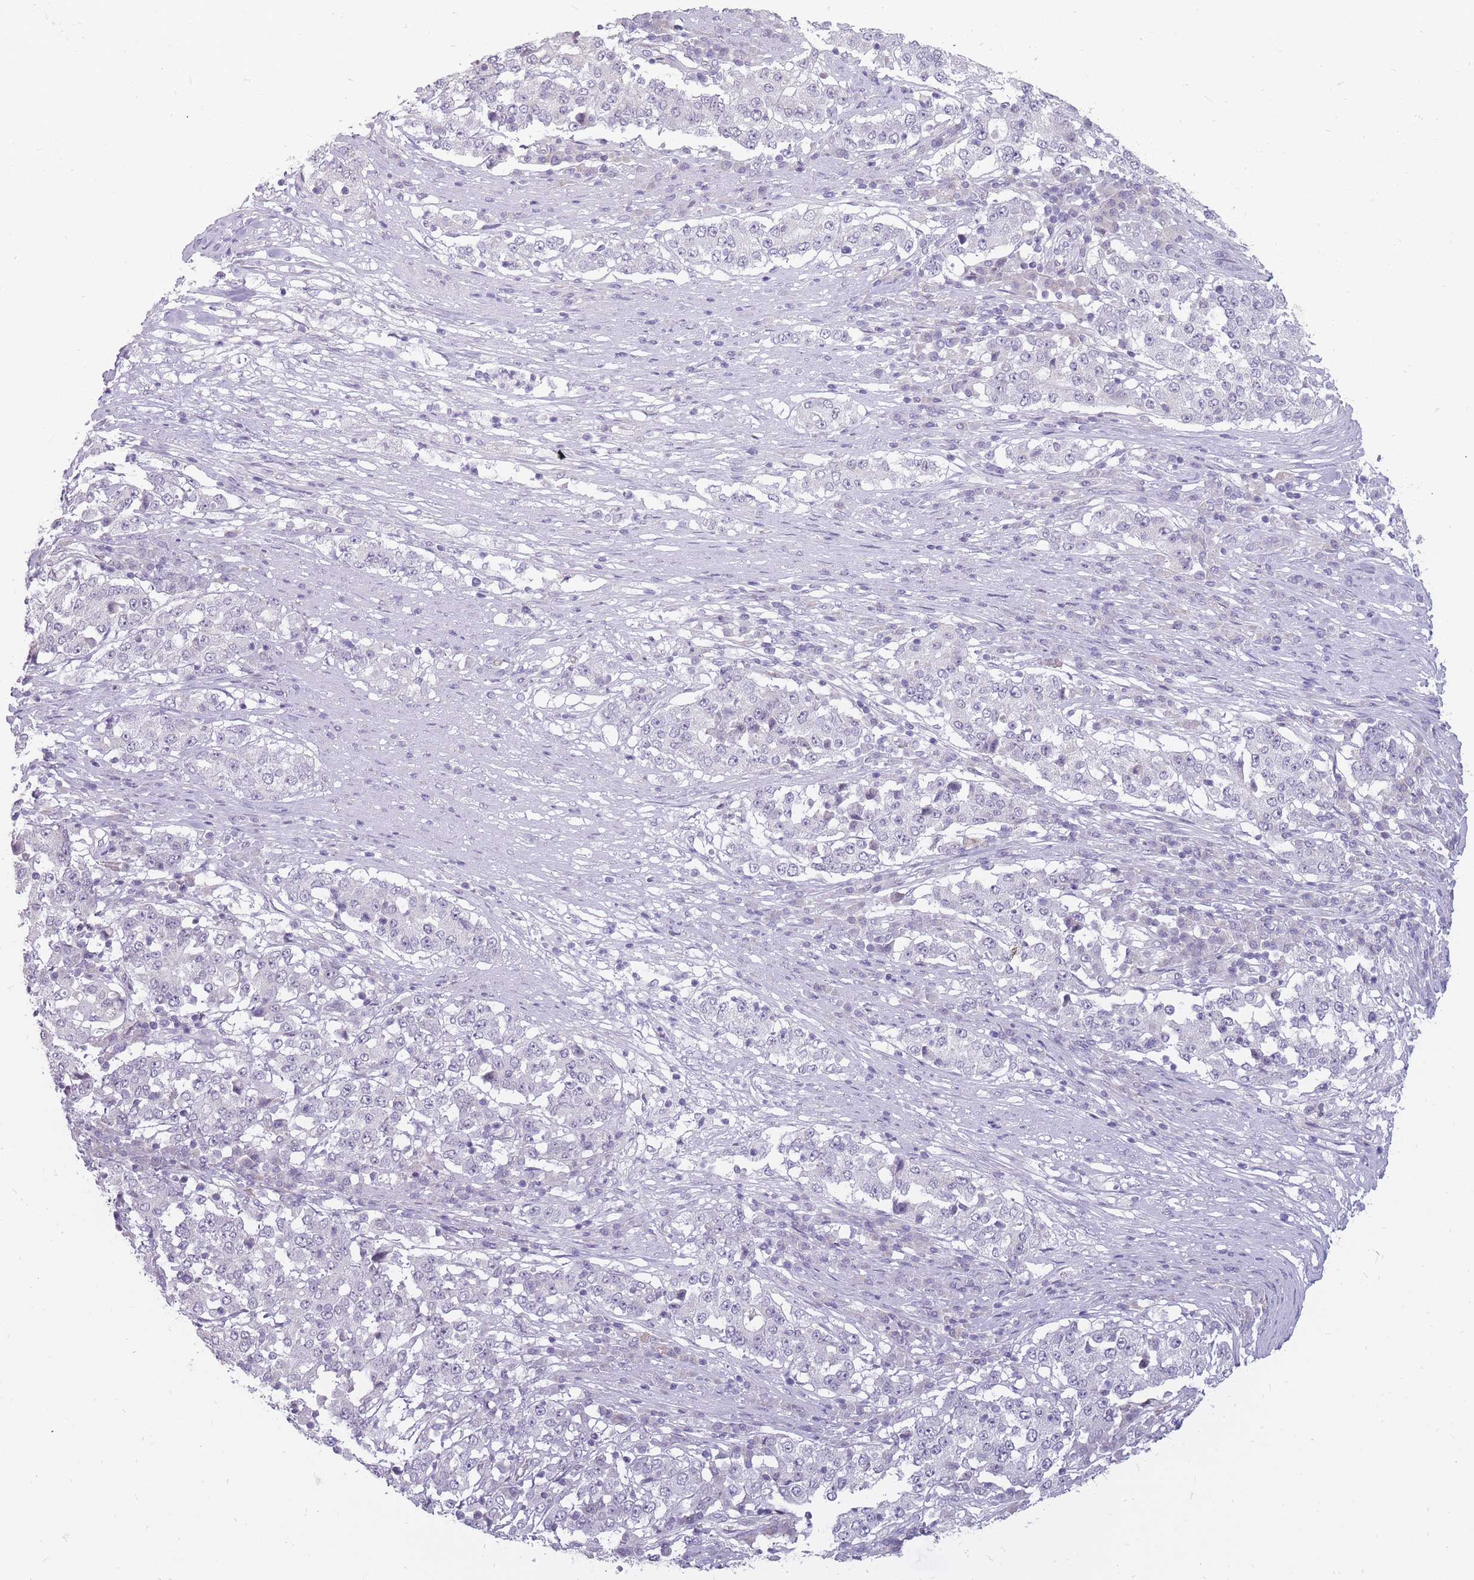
{"staining": {"intensity": "negative", "quantity": "none", "location": "none"}, "tissue": "stomach cancer", "cell_type": "Tumor cells", "image_type": "cancer", "snomed": [{"axis": "morphology", "description": "Adenocarcinoma, NOS"}, {"axis": "topography", "description": "Stomach"}], "caption": "High magnification brightfield microscopy of adenocarcinoma (stomach) stained with DAB (brown) and counterstained with hematoxylin (blue): tumor cells show no significant expression.", "gene": "POMZP3", "patient": {"sex": "male", "age": 59}}